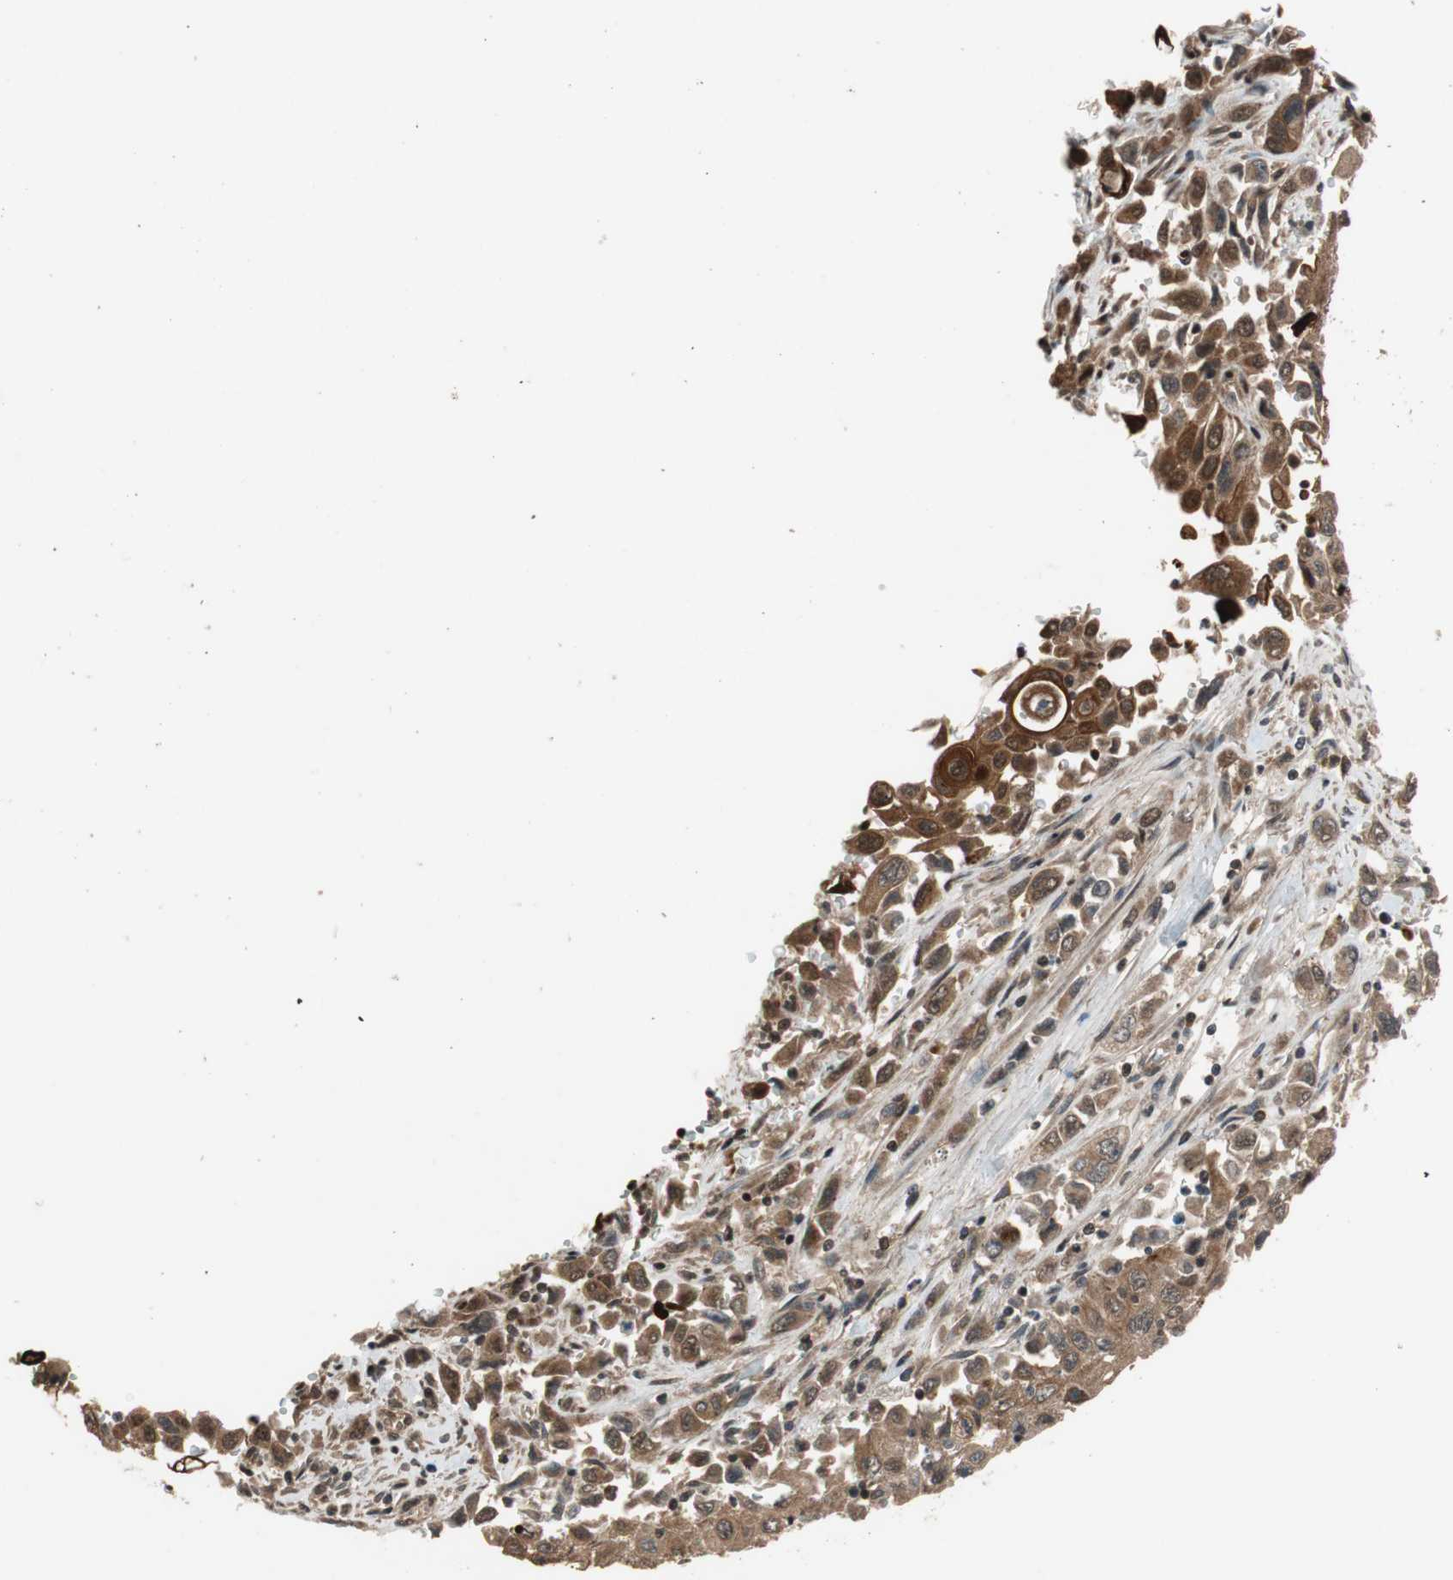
{"staining": {"intensity": "moderate", "quantity": ">75%", "location": "cytoplasmic/membranous"}, "tissue": "pancreatic cancer", "cell_type": "Tumor cells", "image_type": "cancer", "snomed": [{"axis": "morphology", "description": "Adenocarcinoma, NOS"}, {"axis": "topography", "description": "Pancreas"}], "caption": "Immunohistochemistry (DAB) staining of pancreatic adenocarcinoma displays moderate cytoplasmic/membranous protein staining in approximately >75% of tumor cells.", "gene": "TMEM230", "patient": {"sex": "male", "age": 70}}